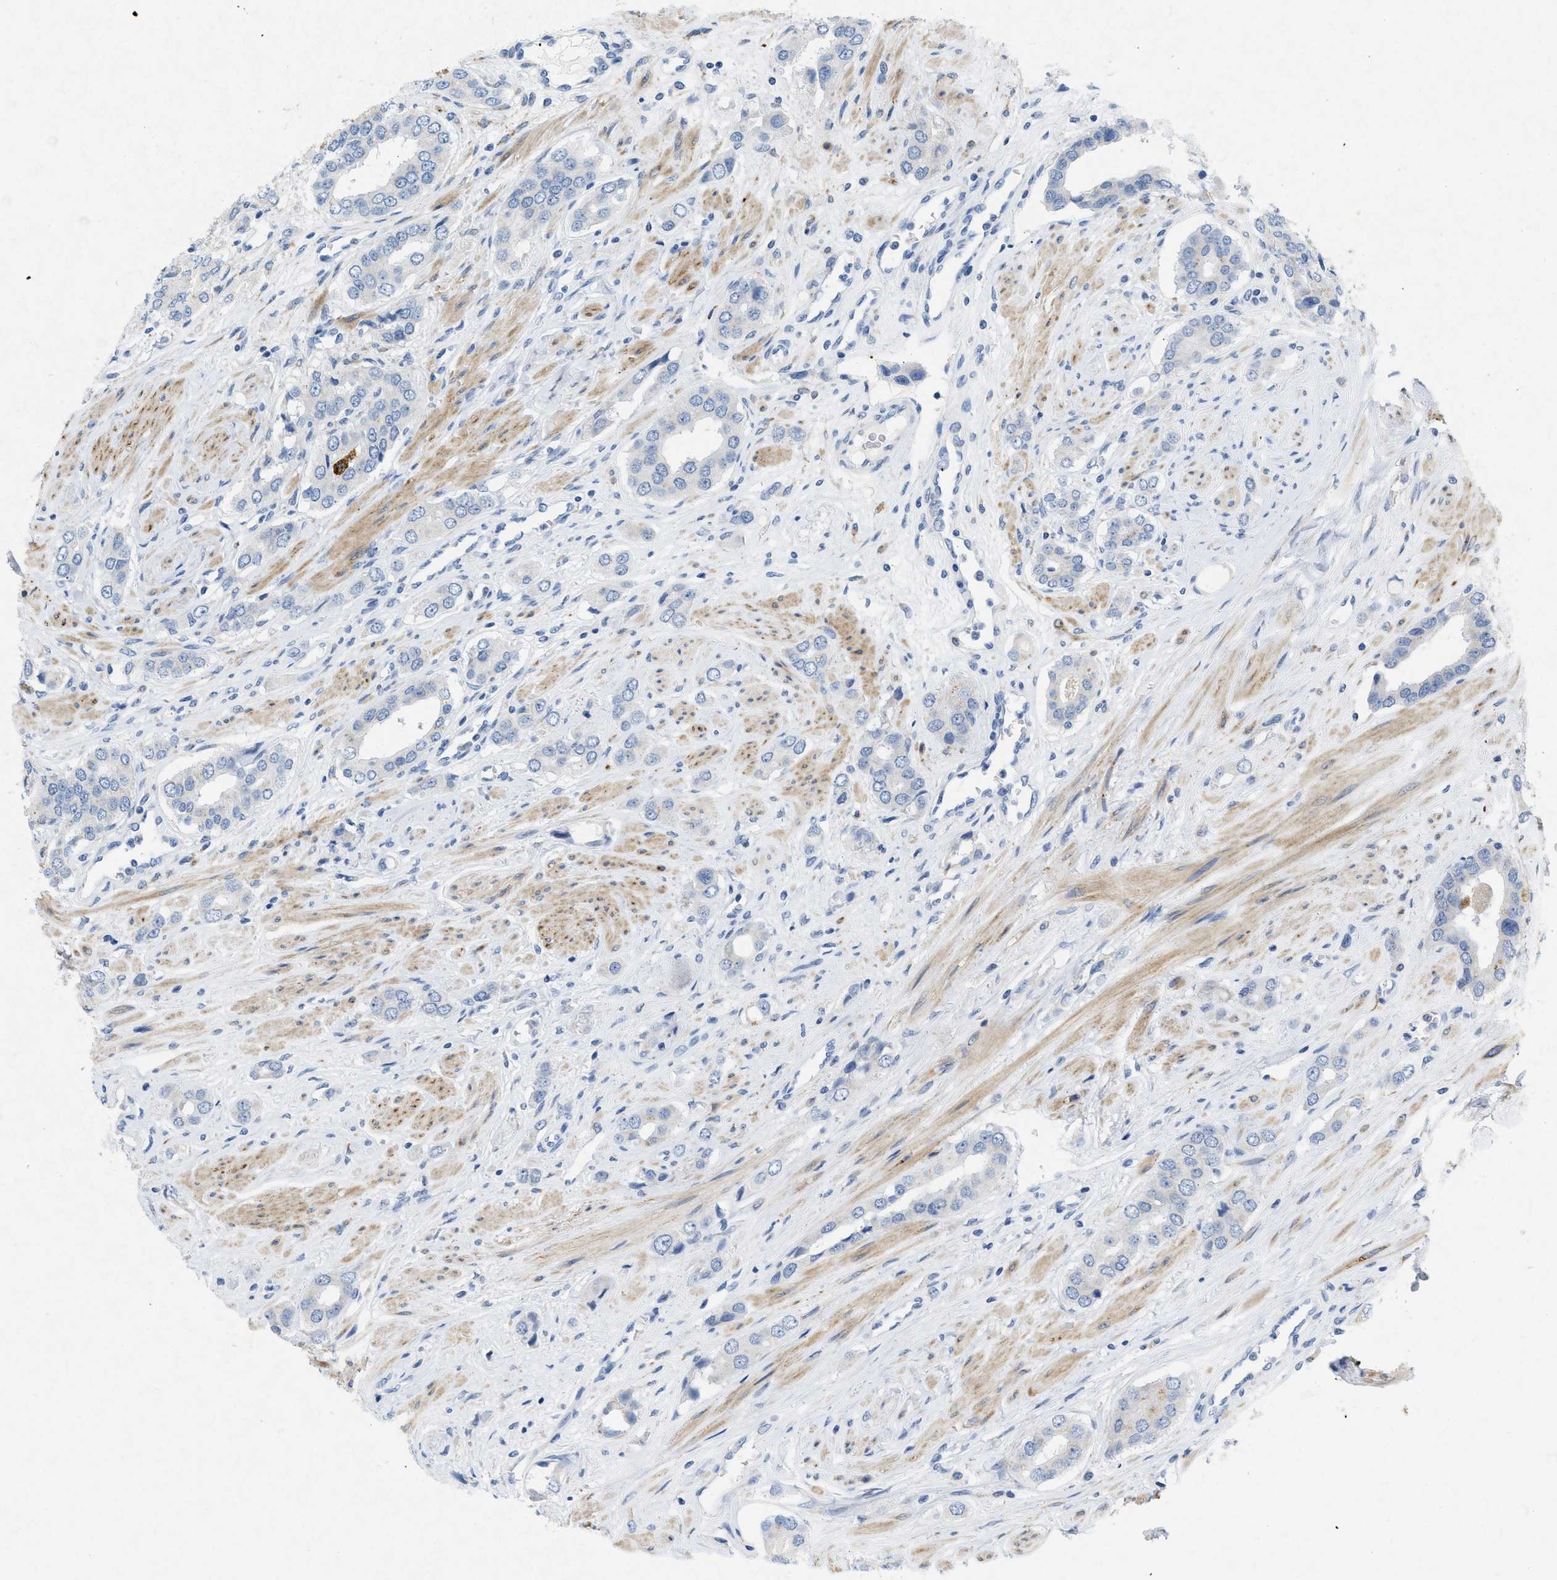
{"staining": {"intensity": "negative", "quantity": "none", "location": "none"}, "tissue": "prostate cancer", "cell_type": "Tumor cells", "image_type": "cancer", "snomed": [{"axis": "morphology", "description": "Adenocarcinoma, High grade"}, {"axis": "topography", "description": "Prostate"}], "caption": "High magnification brightfield microscopy of prostate cancer (adenocarcinoma (high-grade)) stained with DAB (brown) and counterstained with hematoxylin (blue): tumor cells show no significant expression. (DAB IHC, high magnification).", "gene": "TASOR", "patient": {"sex": "male", "age": 52}}